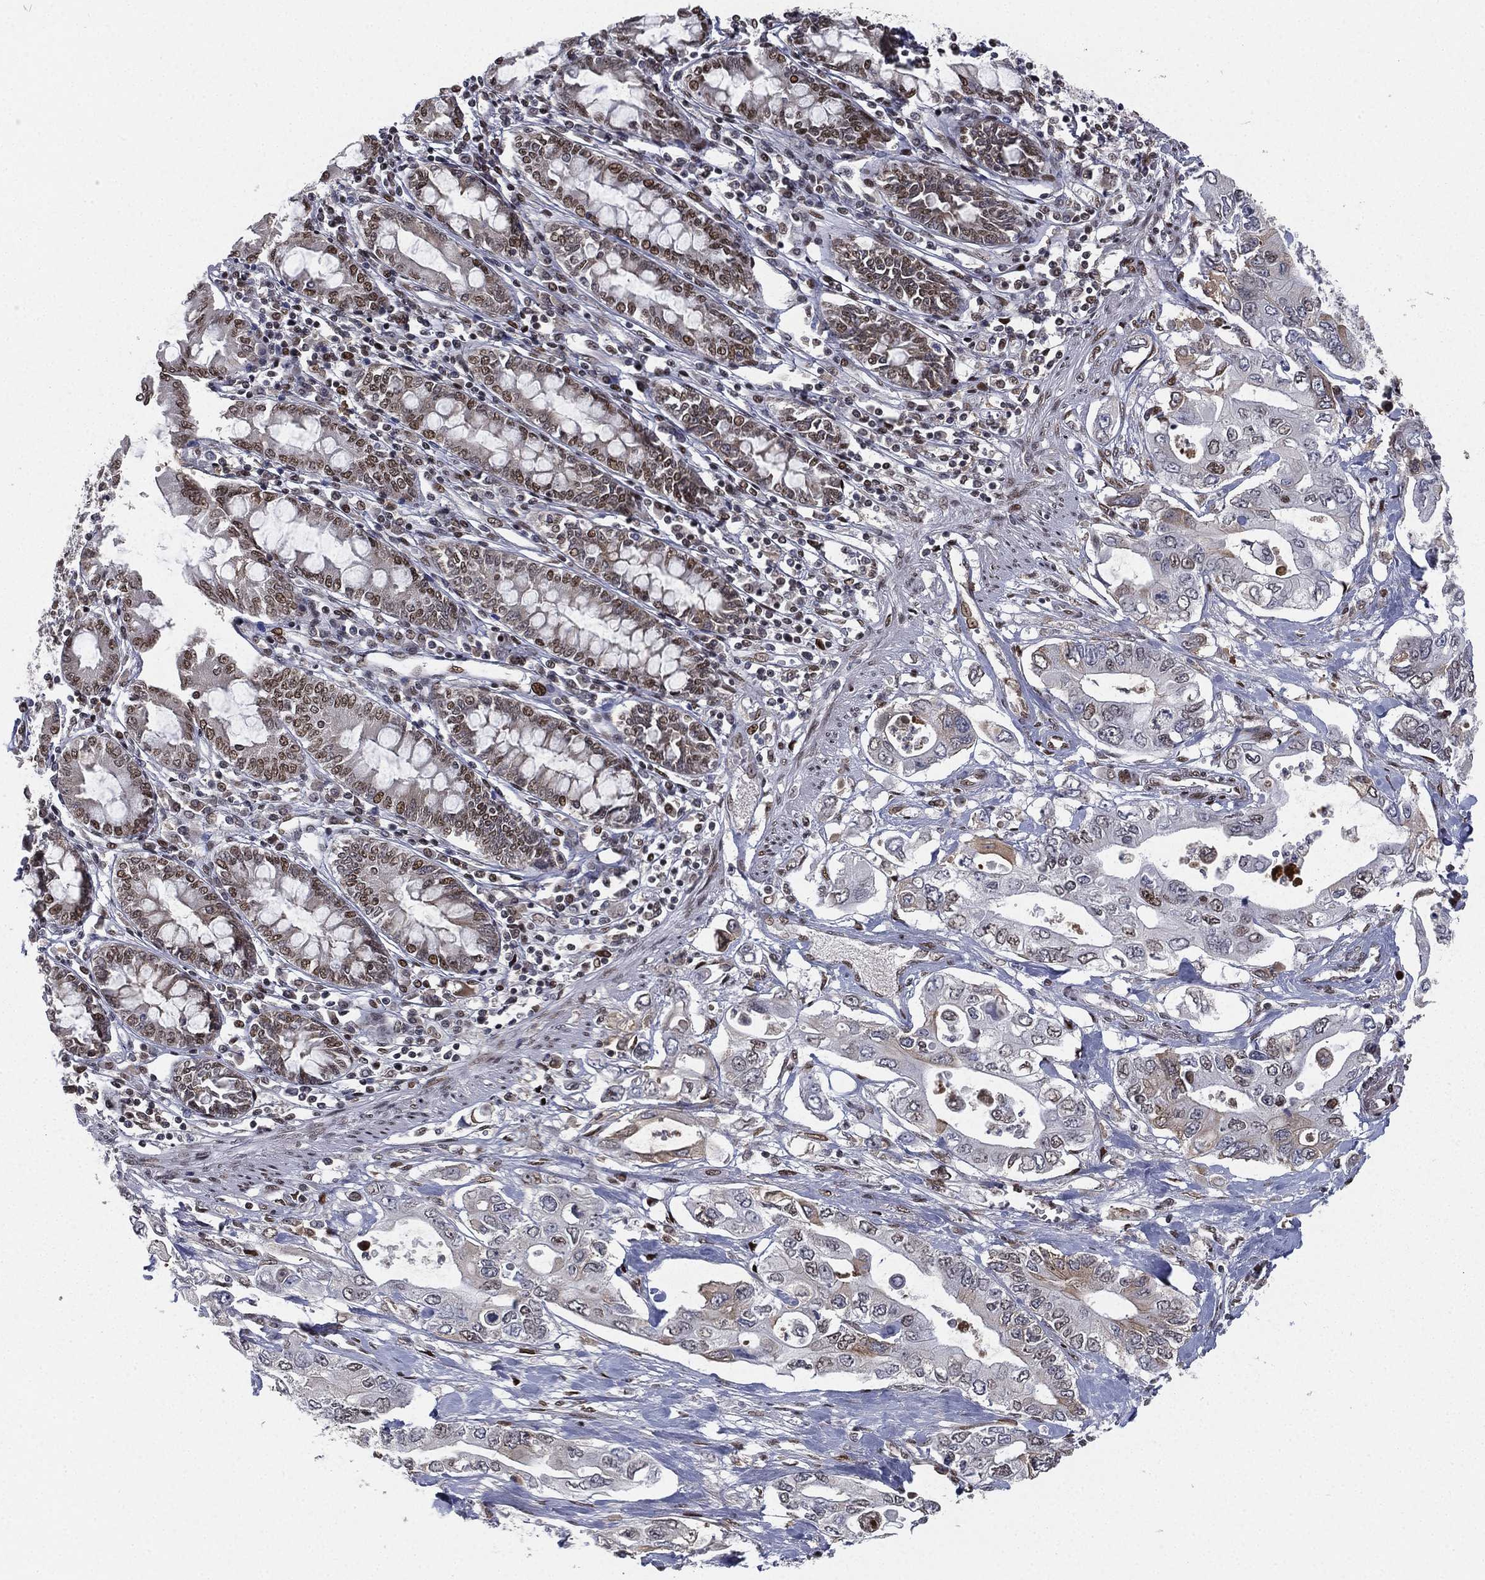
{"staining": {"intensity": "negative", "quantity": "none", "location": "none"}, "tissue": "pancreatic cancer", "cell_type": "Tumor cells", "image_type": "cancer", "snomed": [{"axis": "morphology", "description": "Adenocarcinoma, NOS"}, {"axis": "topography", "description": "Pancreas"}], "caption": "Immunohistochemical staining of pancreatic cancer (adenocarcinoma) demonstrates no significant positivity in tumor cells. (DAB immunohistochemistry (IHC), high magnification).", "gene": "RTF1", "patient": {"sex": "female", "age": 63}}